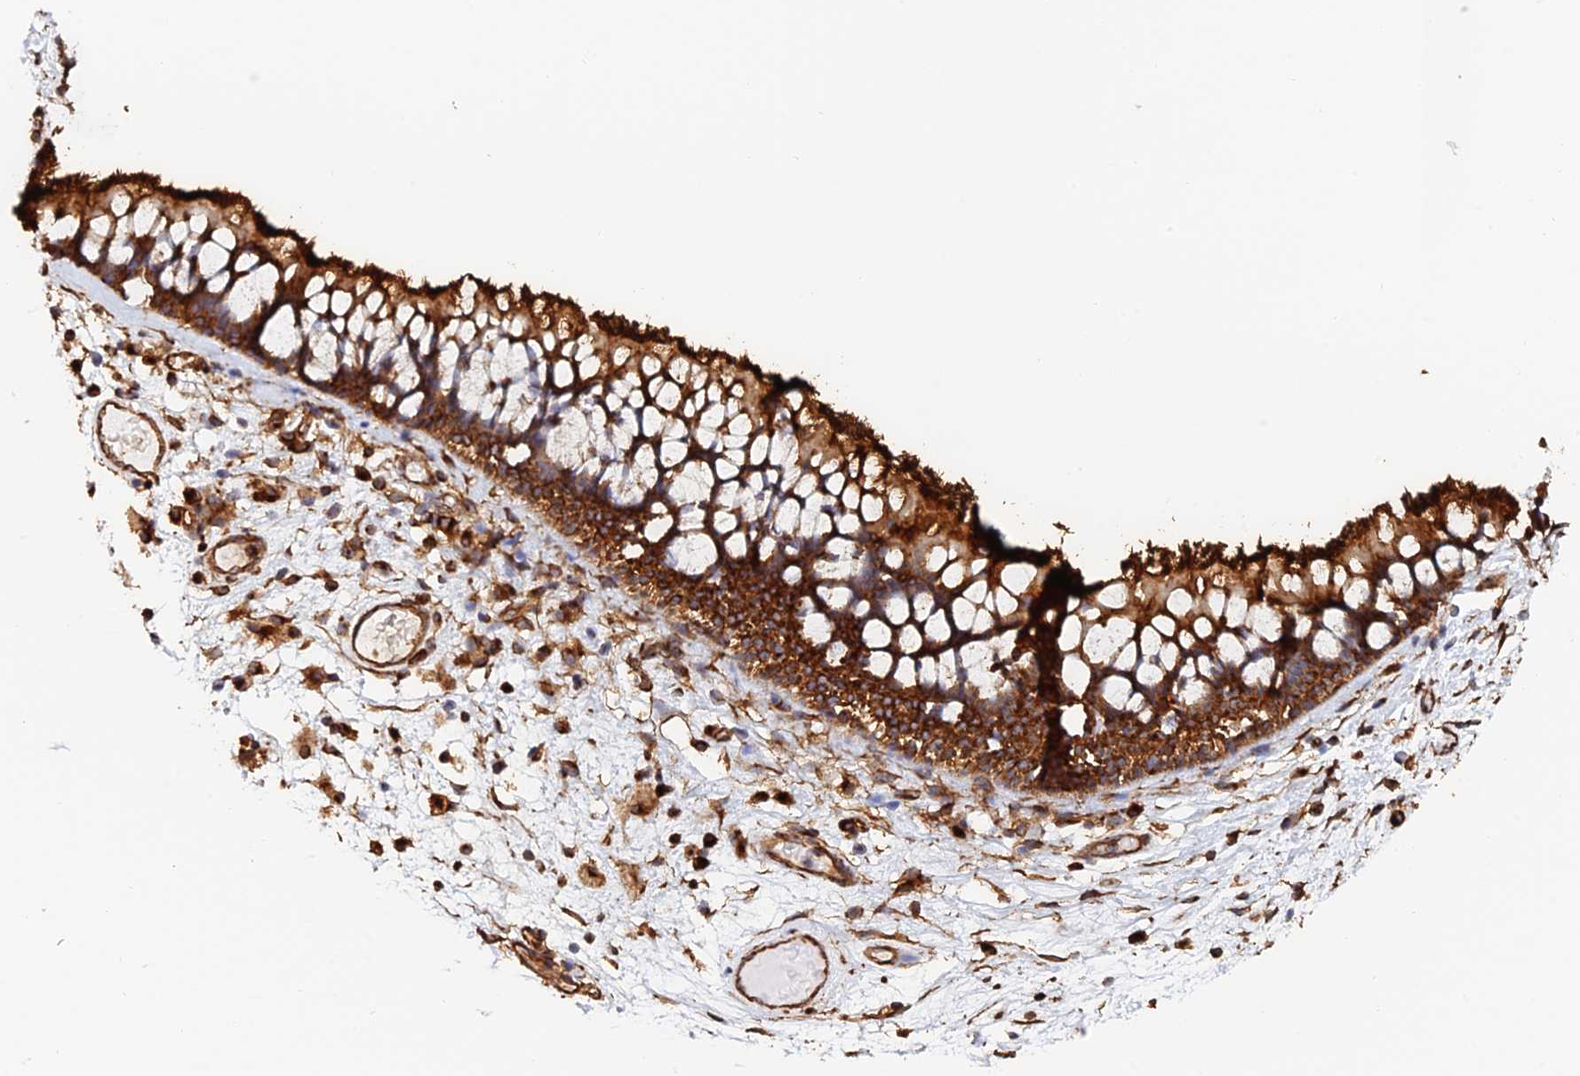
{"staining": {"intensity": "strong", "quantity": ">75%", "location": "cytoplasmic/membranous"}, "tissue": "nasopharynx", "cell_type": "Respiratory epithelial cells", "image_type": "normal", "snomed": [{"axis": "morphology", "description": "Normal tissue, NOS"}, {"axis": "morphology", "description": "Inflammation, NOS"}, {"axis": "morphology", "description": "Malignant melanoma, Metastatic site"}, {"axis": "topography", "description": "Nasopharynx"}], "caption": "Normal nasopharynx reveals strong cytoplasmic/membranous expression in approximately >75% of respiratory epithelial cells, visualized by immunohistochemistry. The protein is shown in brown color, while the nuclei are stained blue.", "gene": "WBP11", "patient": {"sex": "male", "age": 70}}